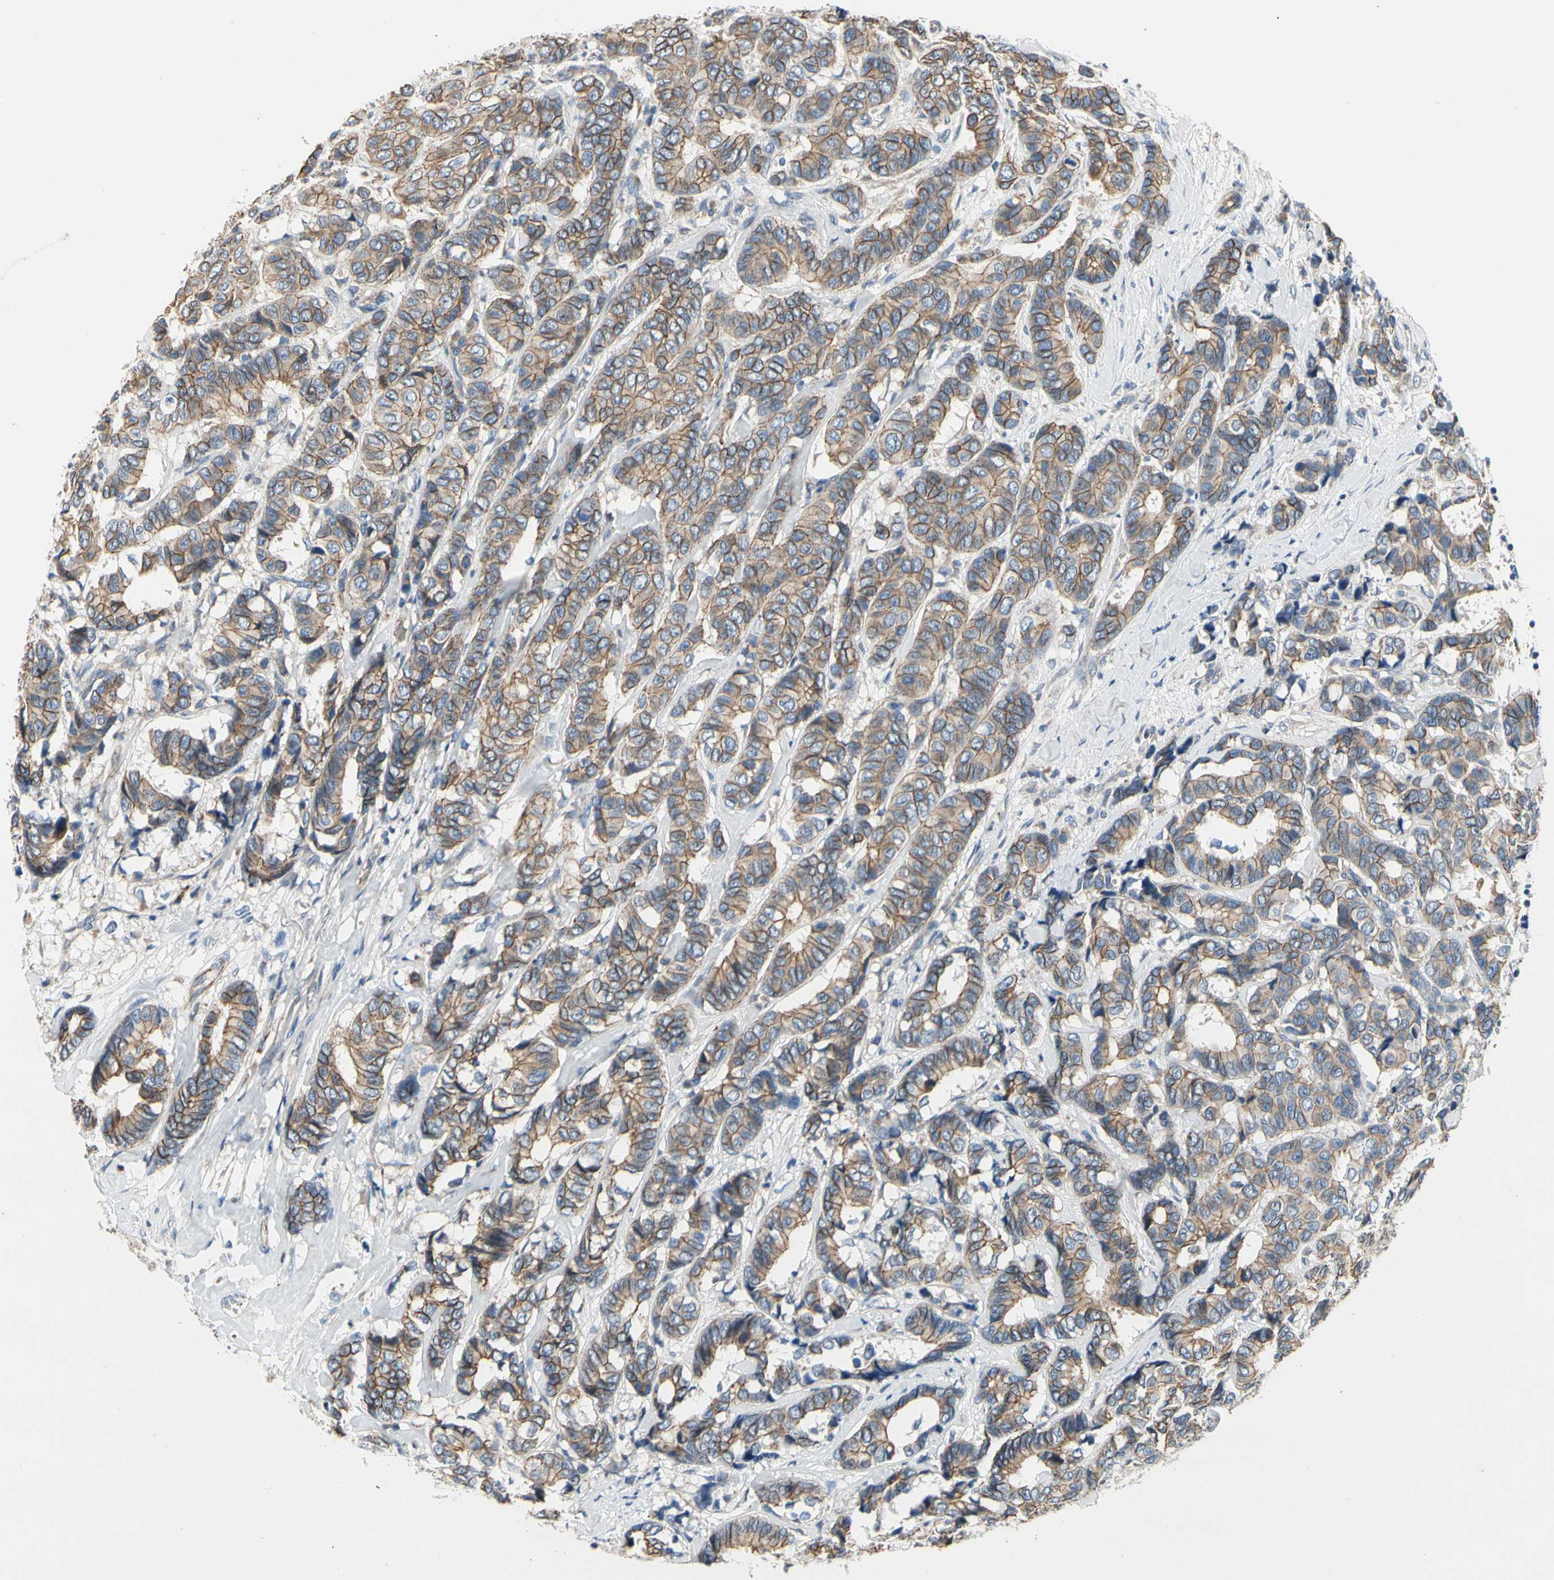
{"staining": {"intensity": "weak", "quantity": ">75%", "location": "cytoplasmic/membranous"}, "tissue": "breast cancer", "cell_type": "Tumor cells", "image_type": "cancer", "snomed": [{"axis": "morphology", "description": "Duct carcinoma"}, {"axis": "topography", "description": "Breast"}], "caption": "Immunohistochemical staining of human breast cancer shows weak cytoplasmic/membranous protein positivity in approximately >75% of tumor cells.", "gene": "LGR6", "patient": {"sex": "female", "age": 87}}